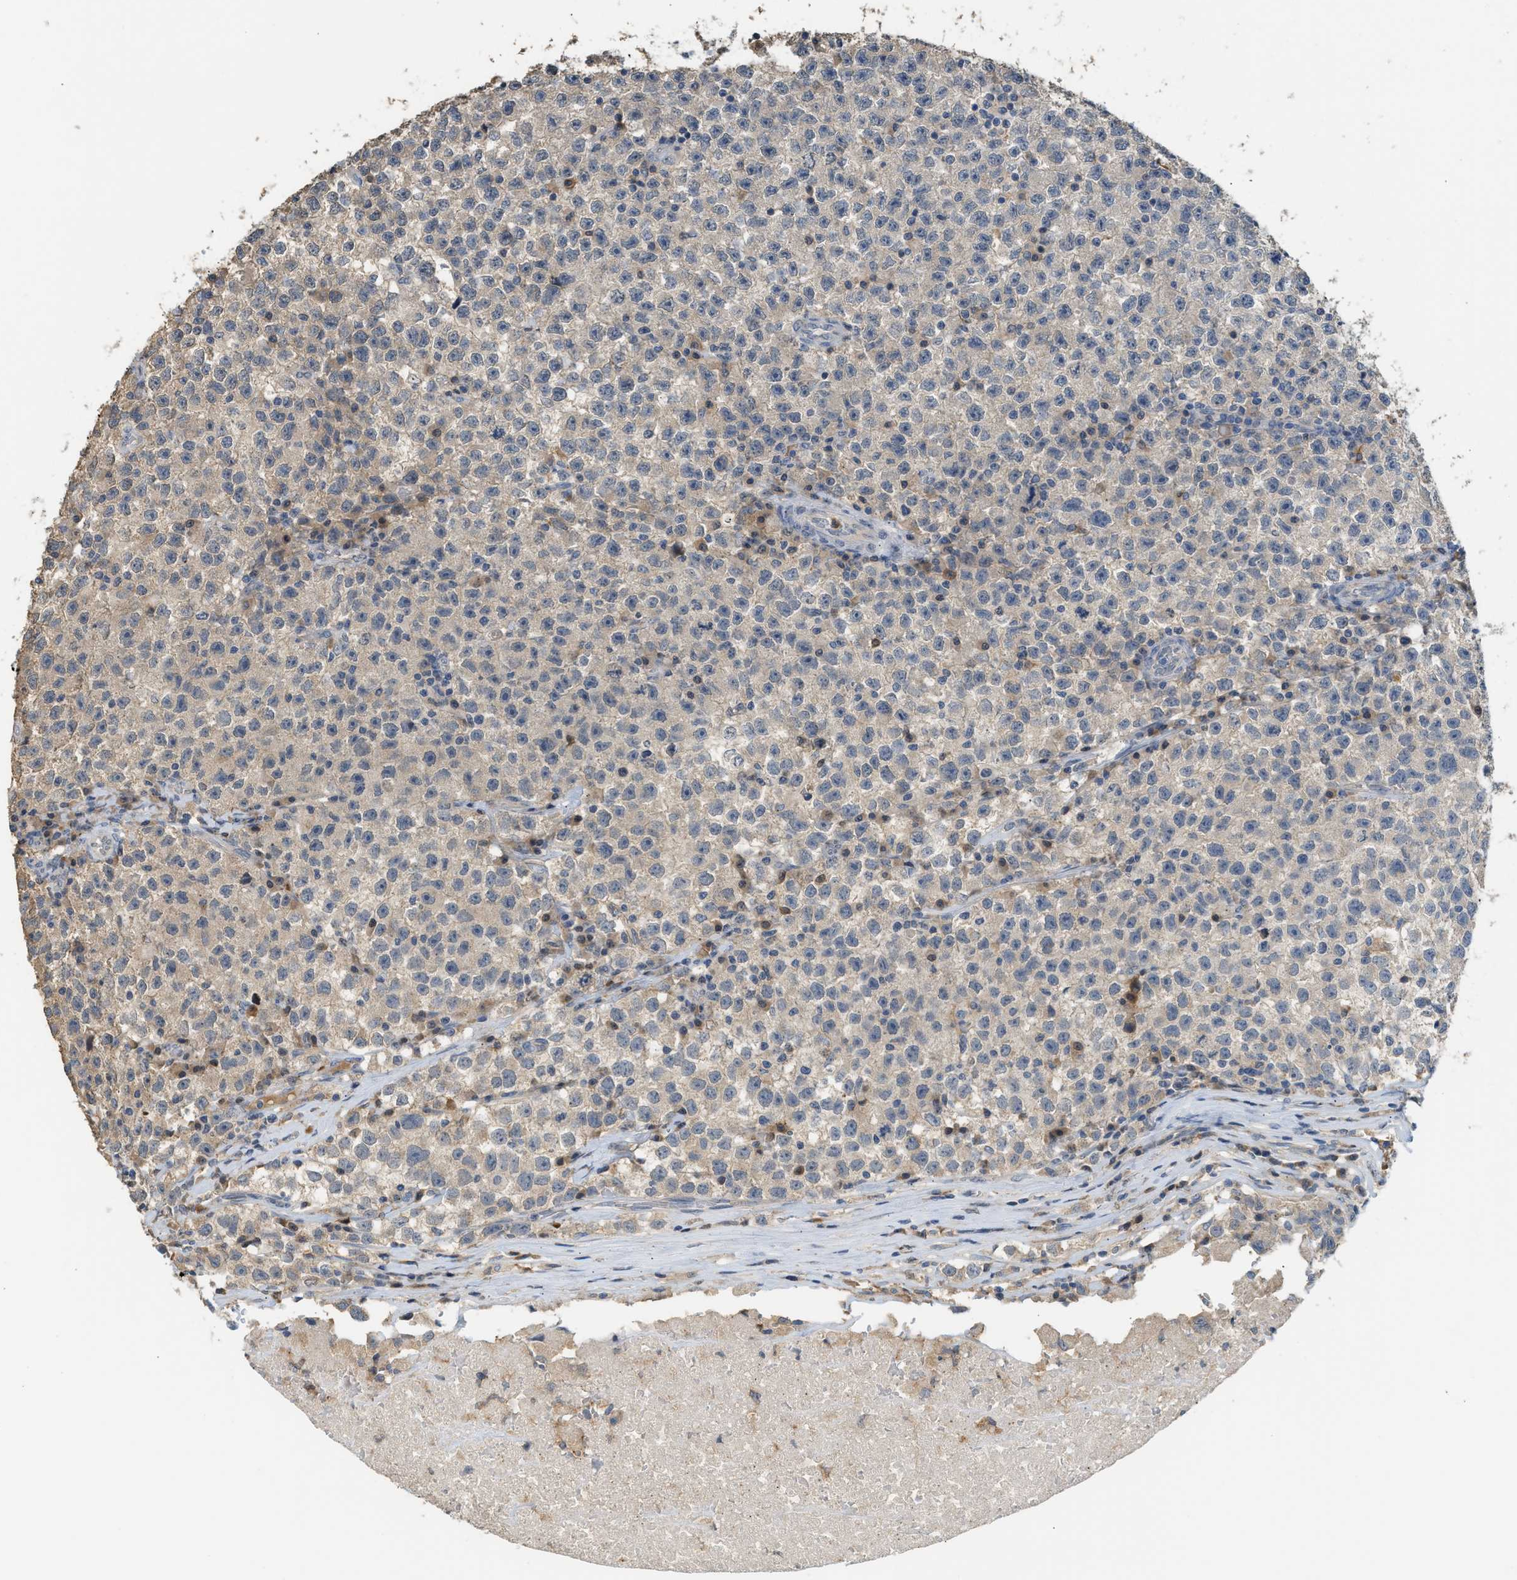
{"staining": {"intensity": "weak", "quantity": "25%-75%", "location": "cytoplasmic/membranous"}, "tissue": "testis cancer", "cell_type": "Tumor cells", "image_type": "cancer", "snomed": [{"axis": "morphology", "description": "Seminoma, NOS"}, {"axis": "topography", "description": "Testis"}], "caption": "Brown immunohistochemical staining in testis seminoma reveals weak cytoplasmic/membranous expression in approximately 25%-75% of tumor cells.", "gene": "RHBDF2", "patient": {"sex": "male", "age": 22}}